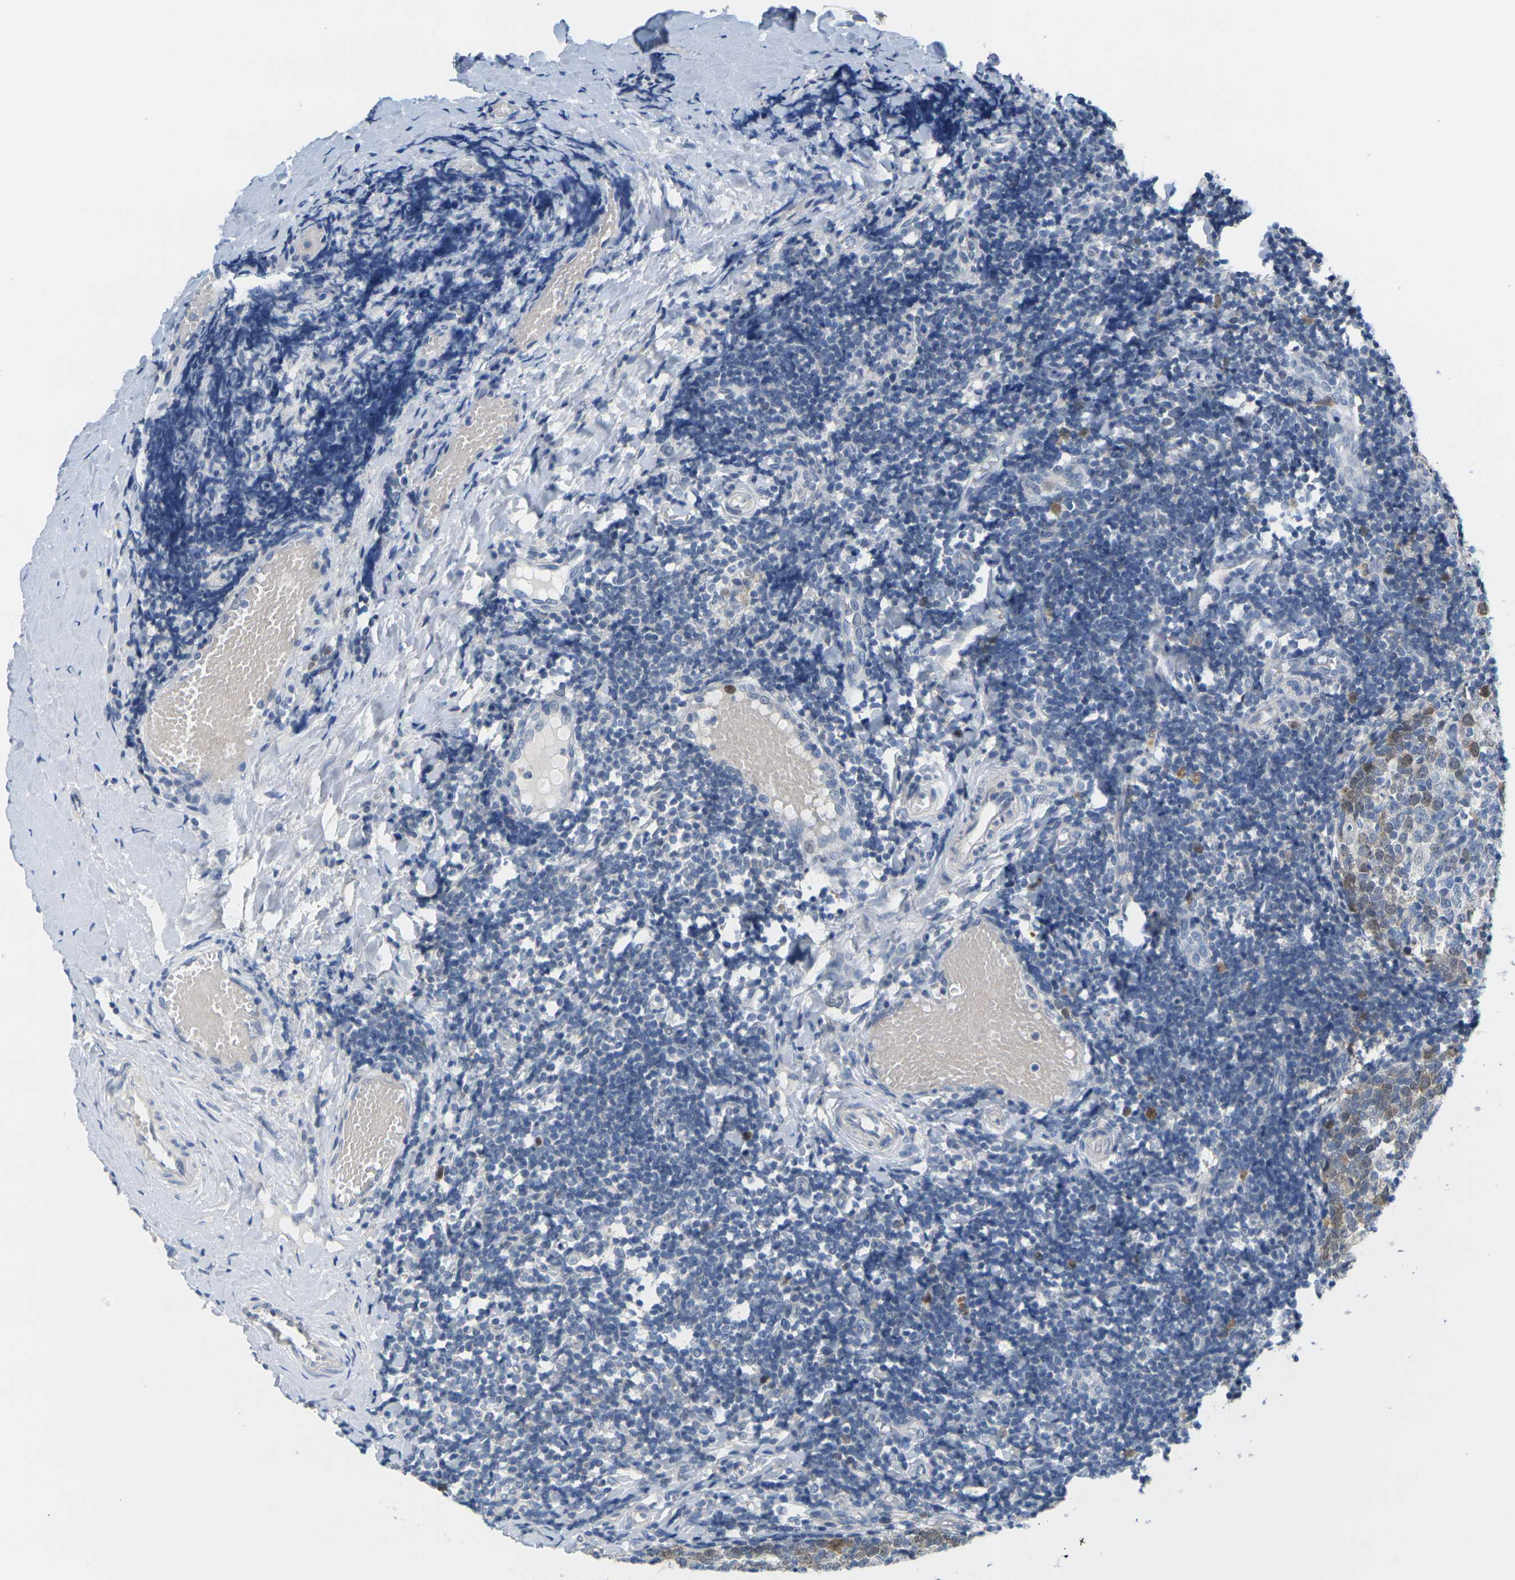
{"staining": {"intensity": "moderate", "quantity": "25%-75%", "location": "cytoplasmic/membranous,nuclear"}, "tissue": "tonsil", "cell_type": "Germinal center cells", "image_type": "normal", "snomed": [{"axis": "morphology", "description": "Normal tissue, NOS"}, {"axis": "topography", "description": "Tonsil"}], "caption": "High-magnification brightfield microscopy of benign tonsil stained with DAB (brown) and counterstained with hematoxylin (blue). germinal center cells exhibit moderate cytoplasmic/membranous,nuclear staining is appreciated in about25%-75% of cells.", "gene": "CDK2", "patient": {"sex": "female", "age": 19}}